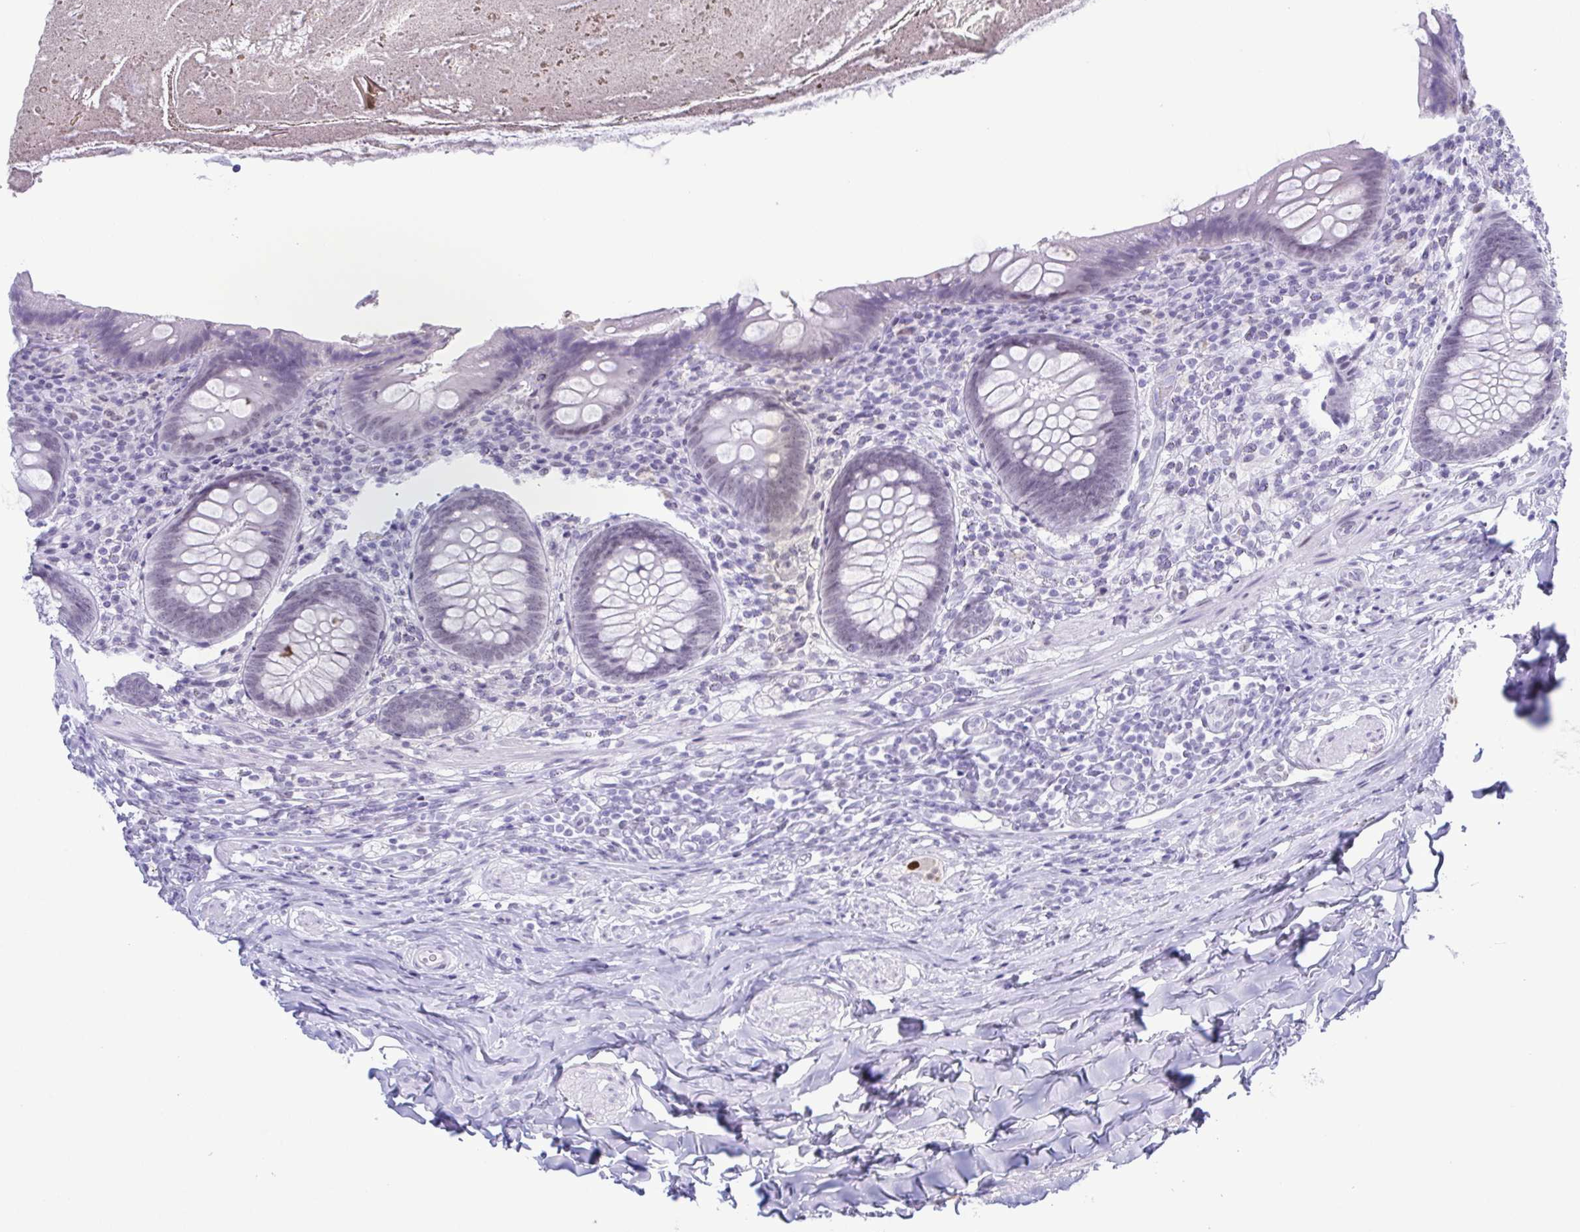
{"staining": {"intensity": "negative", "quantity": "none", "location": "none"}, "tissue": "appendix", "cell_type": "Glandular cells", "image_type": "normal", "snomed": [{"axis": "morphology", "description": "Normal tissue, NOS"}, {"axis": "topography", "description": "Appendix"}], "caption": "Image shows no significant protein expression in glandular cells of benign appendix. (Stains: DAB immunohistochemistry with hematoxylin counter stain, Microscopy: brightfield microscopy at high magnification).", "gene": "SUGP2", "patient": {"sex": "male", "age": 47}}